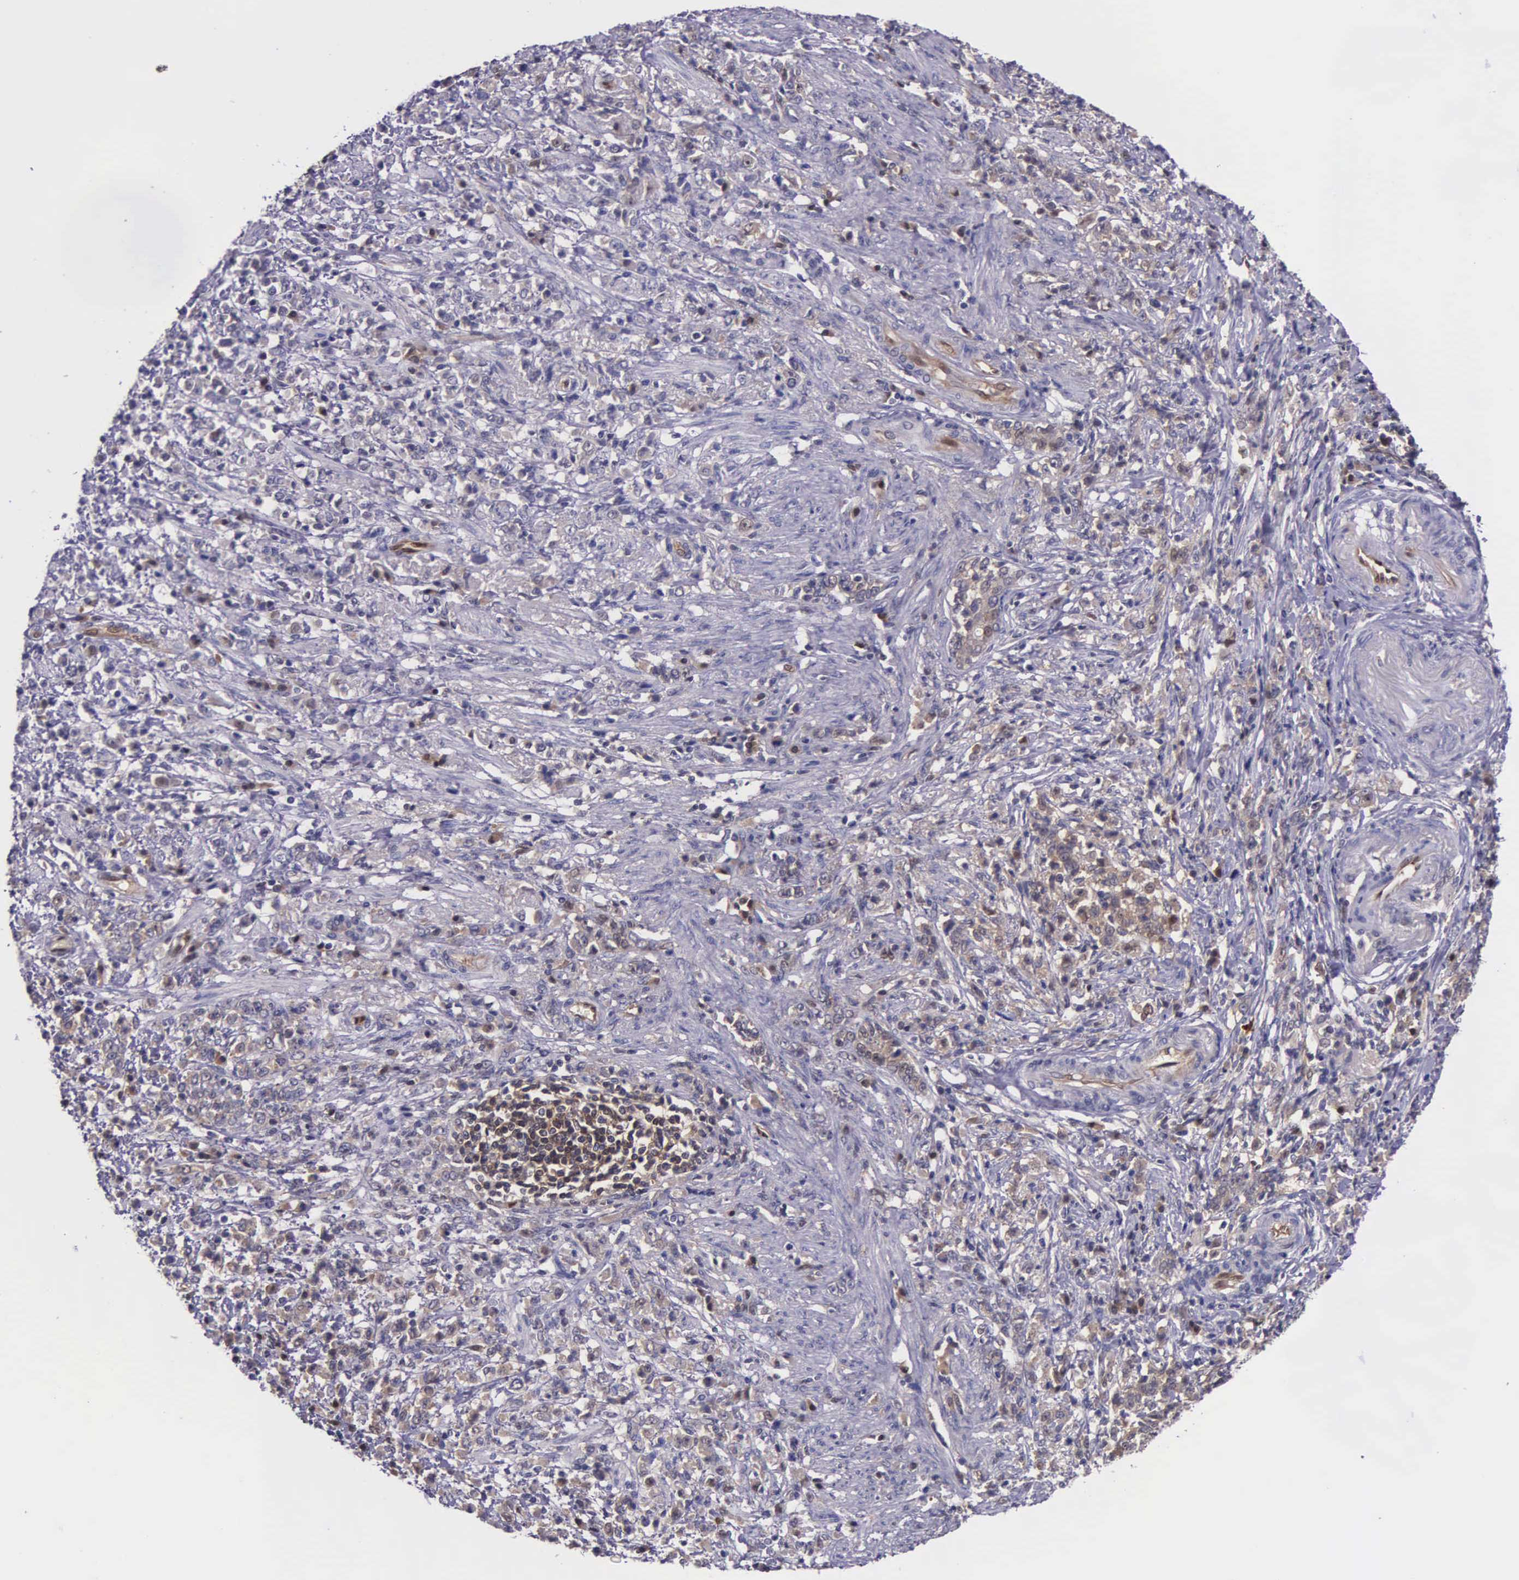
{"staining": {"intensity": "weak", "quantity": "25%-75%", "location": "cytoplasmic/membranous"}, "tissue": "stomach cancer", "cell_type": "Tumor cells", "image_type": "cancer", "snomed": [{"axis": "morphology", "description": "Adenocarcinoma, NOS"}, {"axis": "topography", "description": "Stomach, lower"}], "caption": "Immunohistochemical staining of human adenocarcinoma (stomach) shows low levels of weak cytoplasmic/membranous protein expression in about 25%-75% of tumor cells. (Brightfield microscopy of DAB IHC at high magnification).", "gene": "GMPR2", "patient": {"sex": "male", "age": 88}}